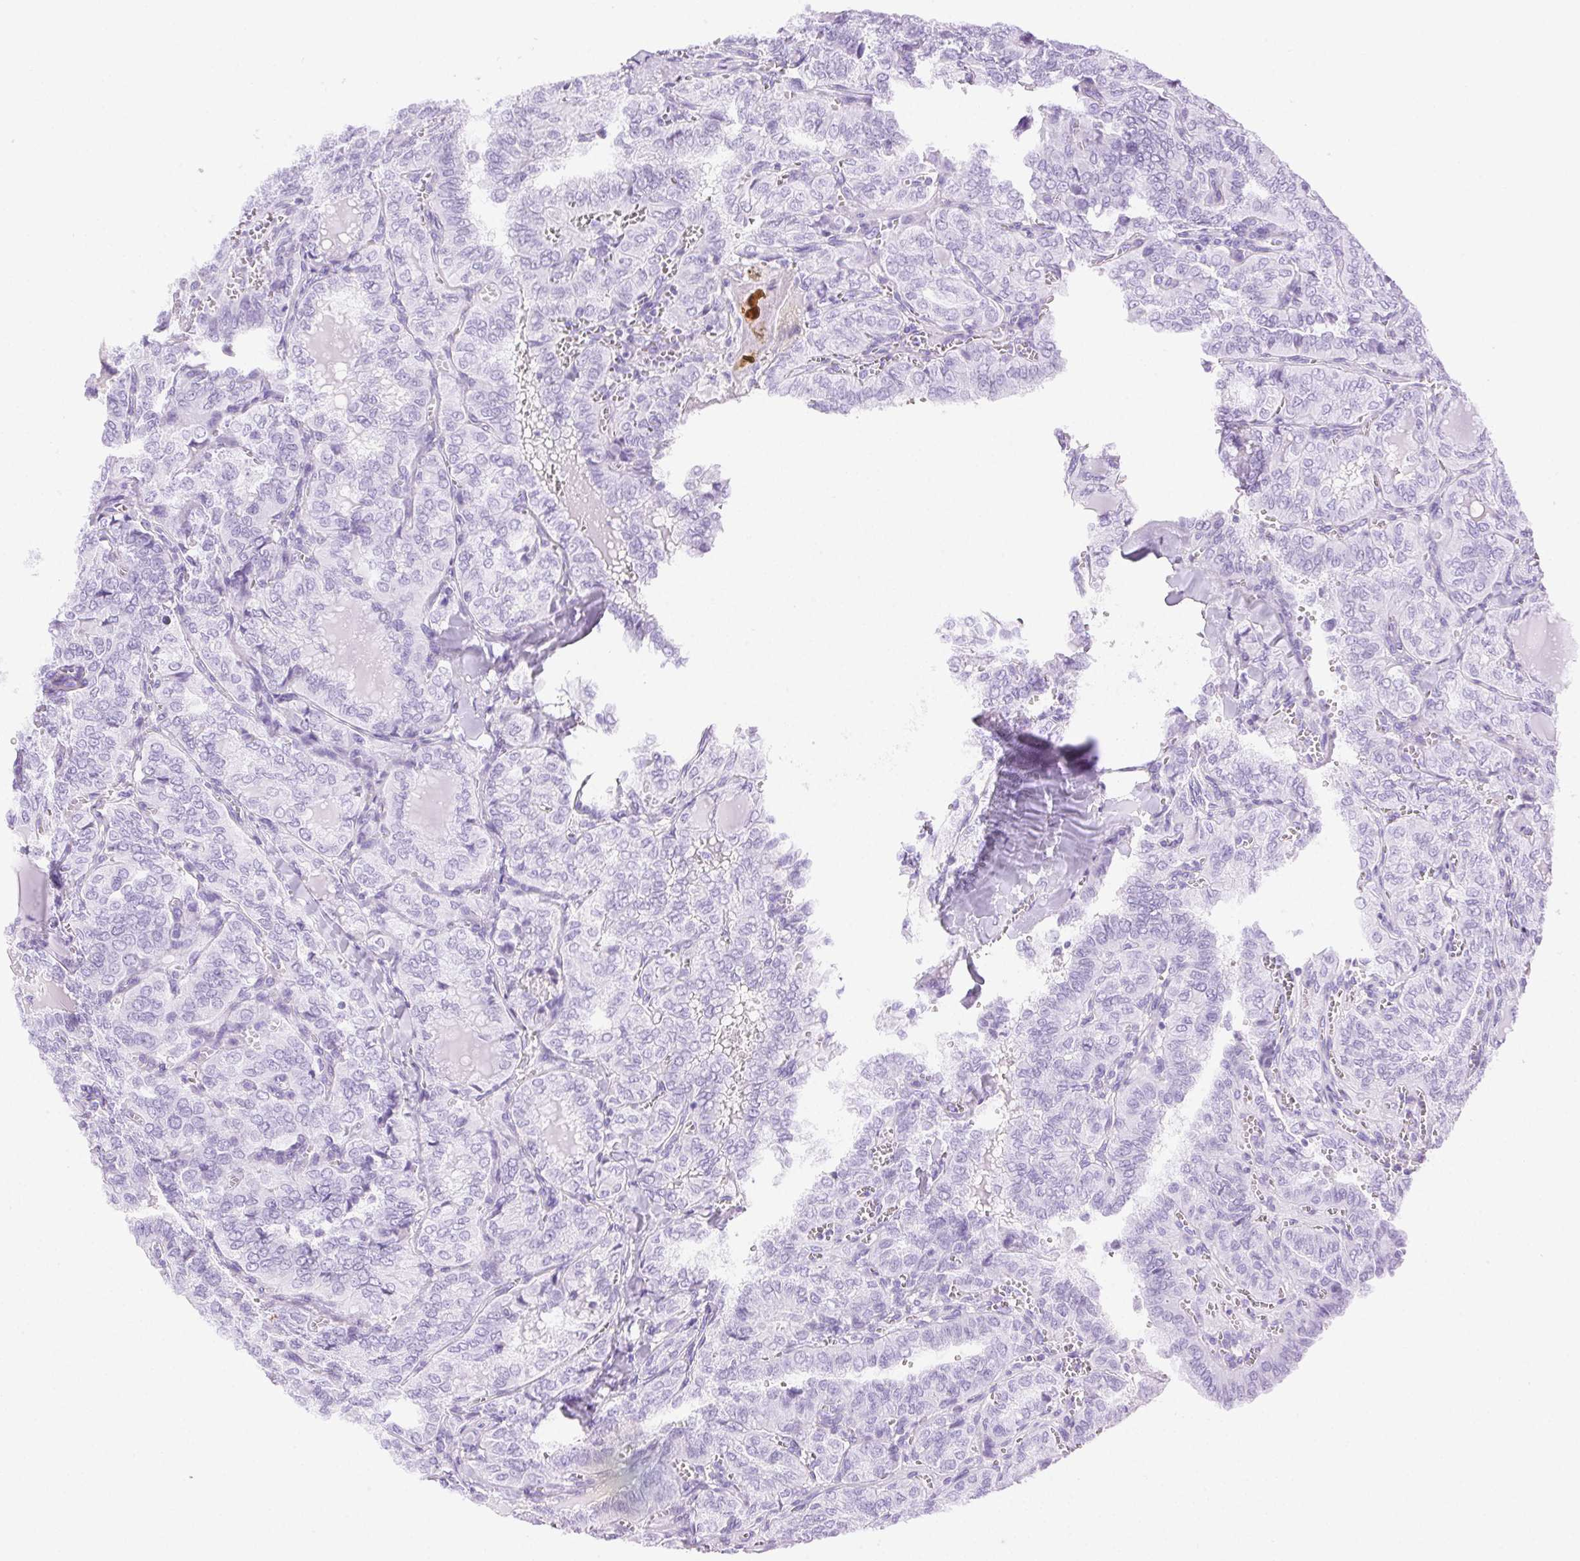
{"staining": {"intensity": "negative", "quantity": "none", "location": "none"}, "tissue": "thyroid cancer", "cell_type": "Tumor cells", "image_type": "cancer", "snomed": [{"axis": "morphology", "description": "Papillary adenocarcinoma, NOS"}, {"axis": "topography", "description": "Thyroid gland"}], "caption": "This is an immunohistochemistry (IHC) histopathology image of thyroid cancer. There is no expression in tumor cells.", "gene": "CLDN10", "patient": {"sex": "female", "age": 41}}